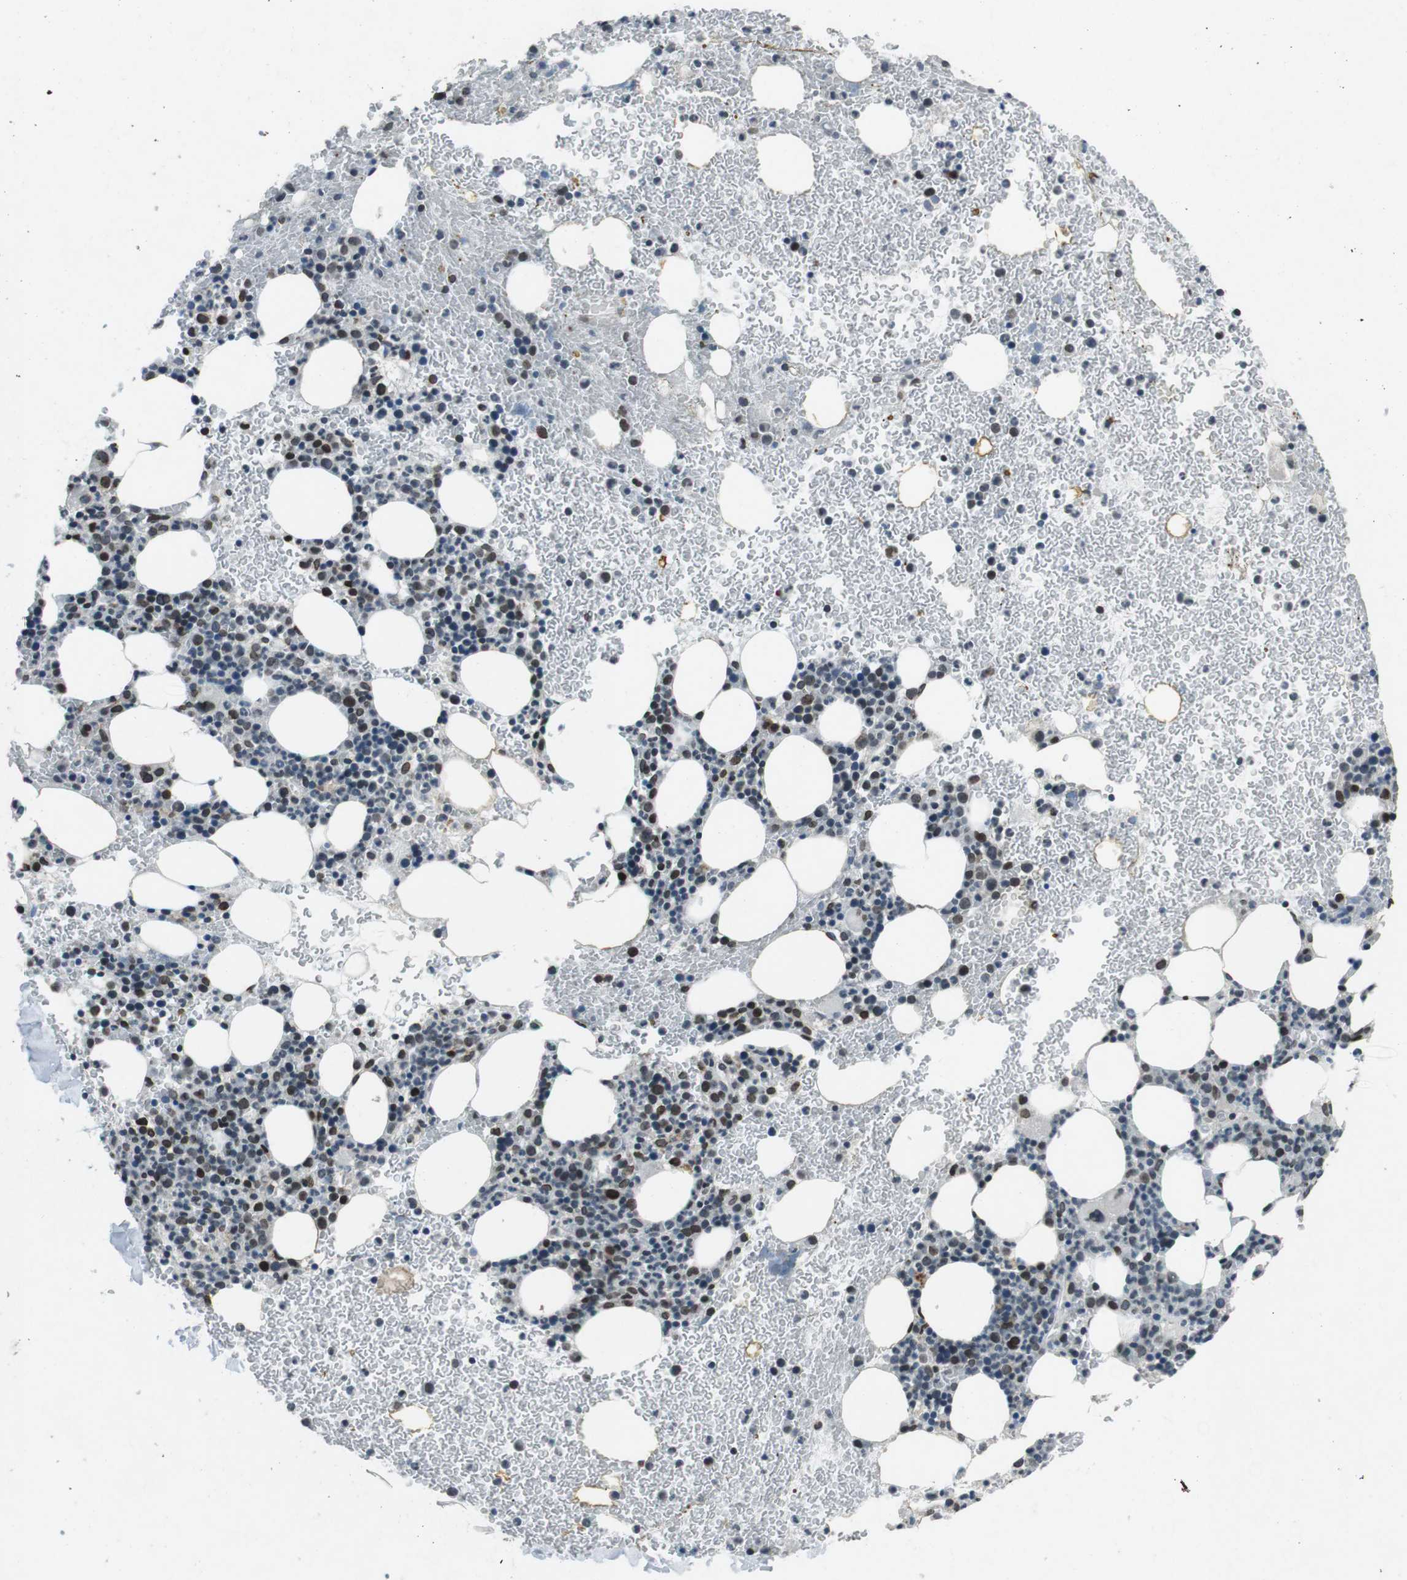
{"staining": {"intensity": "strong", "quantity": "<25%", "location": "nuclear"}, "tissue": "bone marrow", "cell_type": "Hematopoietic cells", "image_type": "normal", "snomed": [{"axis": "morphology", "description": "Normal tissue, NOS"}, {"axis": "morphology", "description": "Inflammation, NOS"}, {"axis": "topography", "description": "Bone marrow"}], "caption": "This image displays immunohistochemistry staining of benign bone marrow, with medium strong nuclear positivity in about <25% of hematopoietic cells.", "gene": "MAD1L1", "patient": {"sex": "female", "age": 54}}